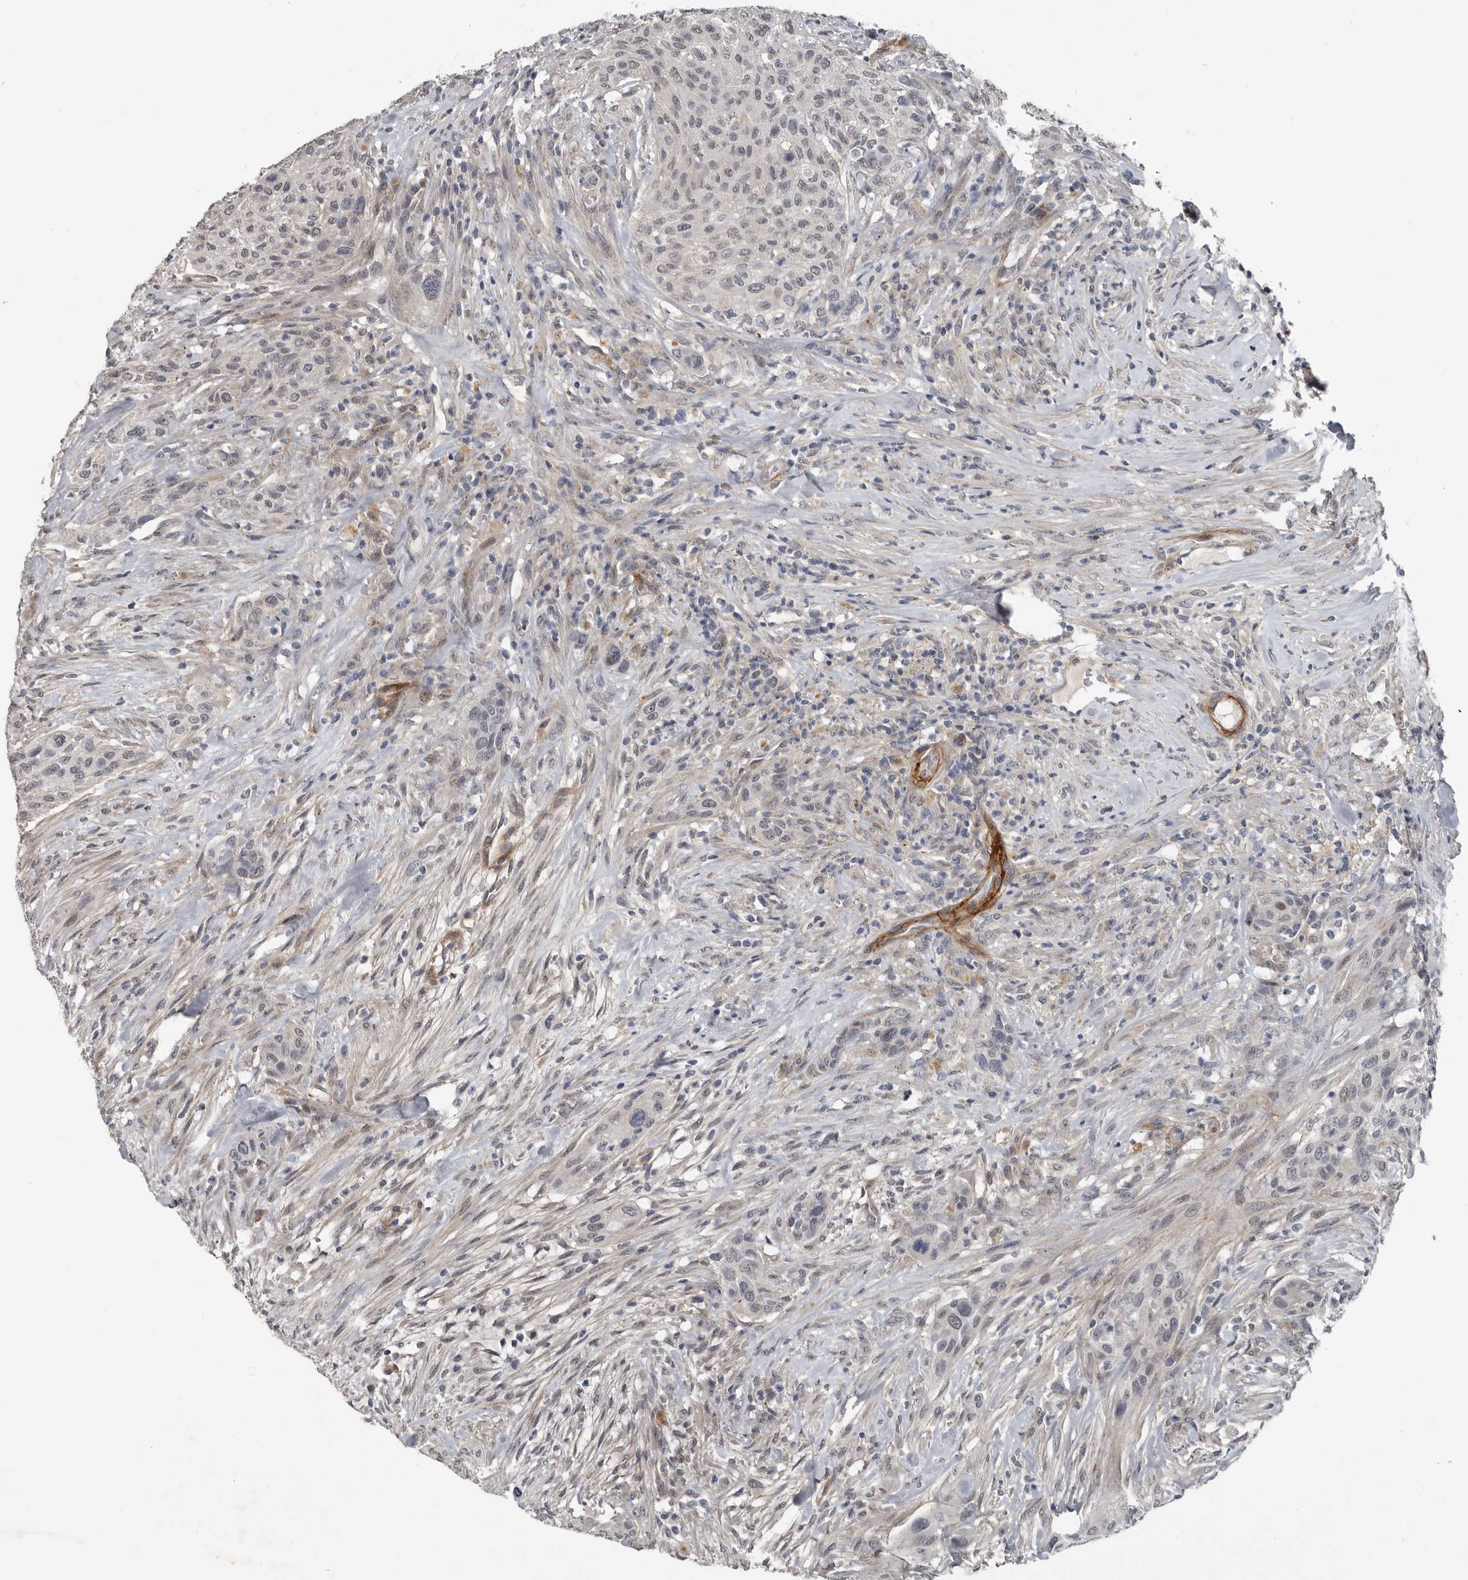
{"staining": {"intensity": "negative", "quantity": "none", "location": "none"}, "tissue": "urothelial cancer", "cell_type": "Tumor cells", "image_type": "cancer", "snomed": [{"axis": "morphology", "description": "Urothelial carcinoma, High grade"}, {"axis": "topography", "description": "Urinary bladder"}], "caption": "IHC photomicrograph of neoplastic tissue: urothelial carcinoma (high-grade) stained with DAB shows no significant protein positivity in tumor cells.", "gene": "C1orf216", "patient": {"sex": "male", "age": 35}}